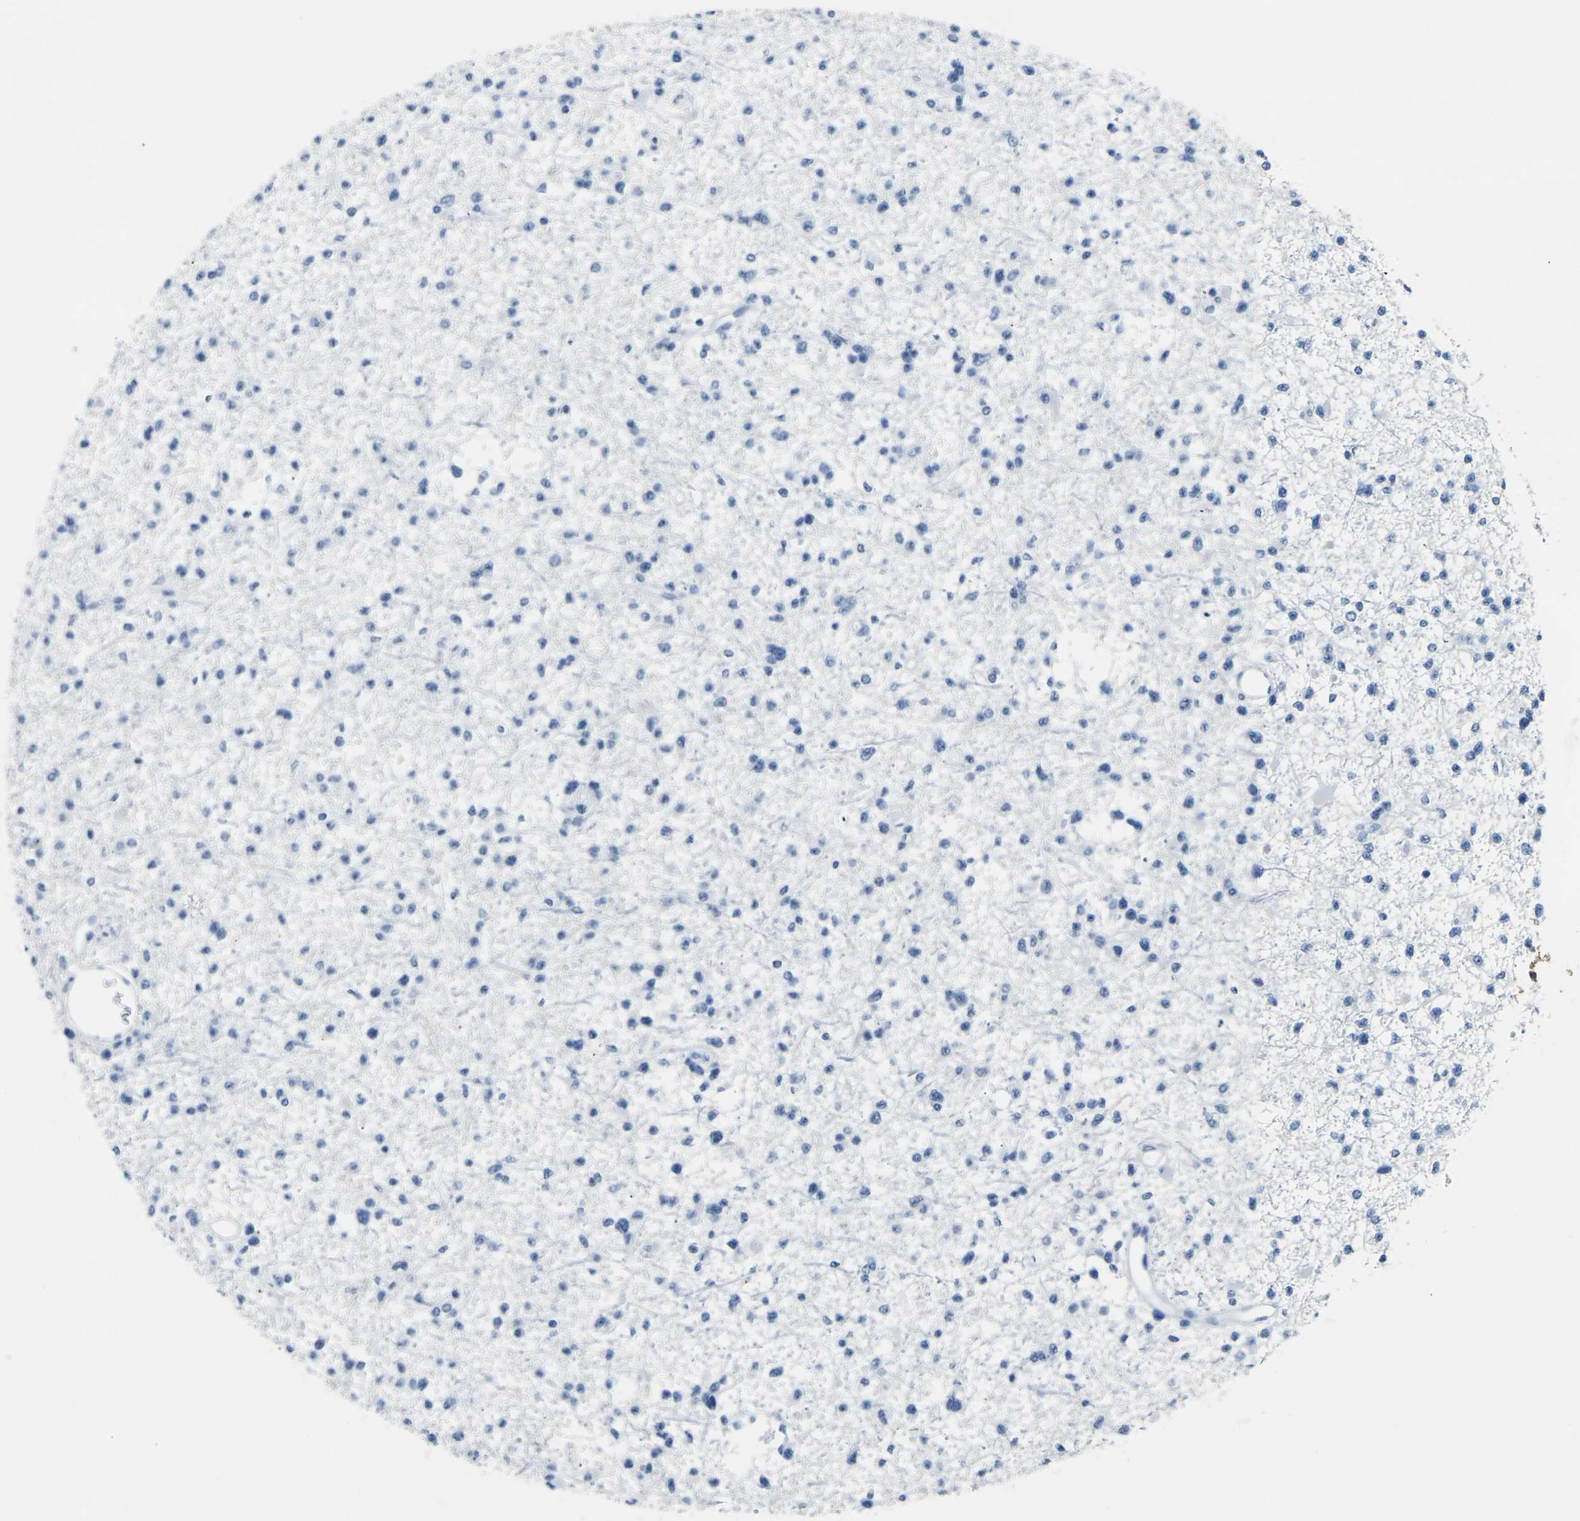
{"staining": {"intensity": "negative", "quantity": "none", "location": "none"}, "tissue": "glioma", "cell_type": "Tumor cells", "image_type": "cancer", "snomed": [{"axis": "morphology", "description": "Glioma, malignant, Low grade"}, {"axis": "topography", "description": "Brain"}], "caption": "Immunohistochemistry (IHC) micrograph of human malignant glioma (low-grade) stained for a protein (brown), which shows no positivity in tumor cells. (Brightfield microscopy of DAB (3,3'-diaminobenzidine) immunohistochemistry (IHC) at high magnification).", "gene": "CLDN7", "patient": {"sex": "female", "age": 22}}